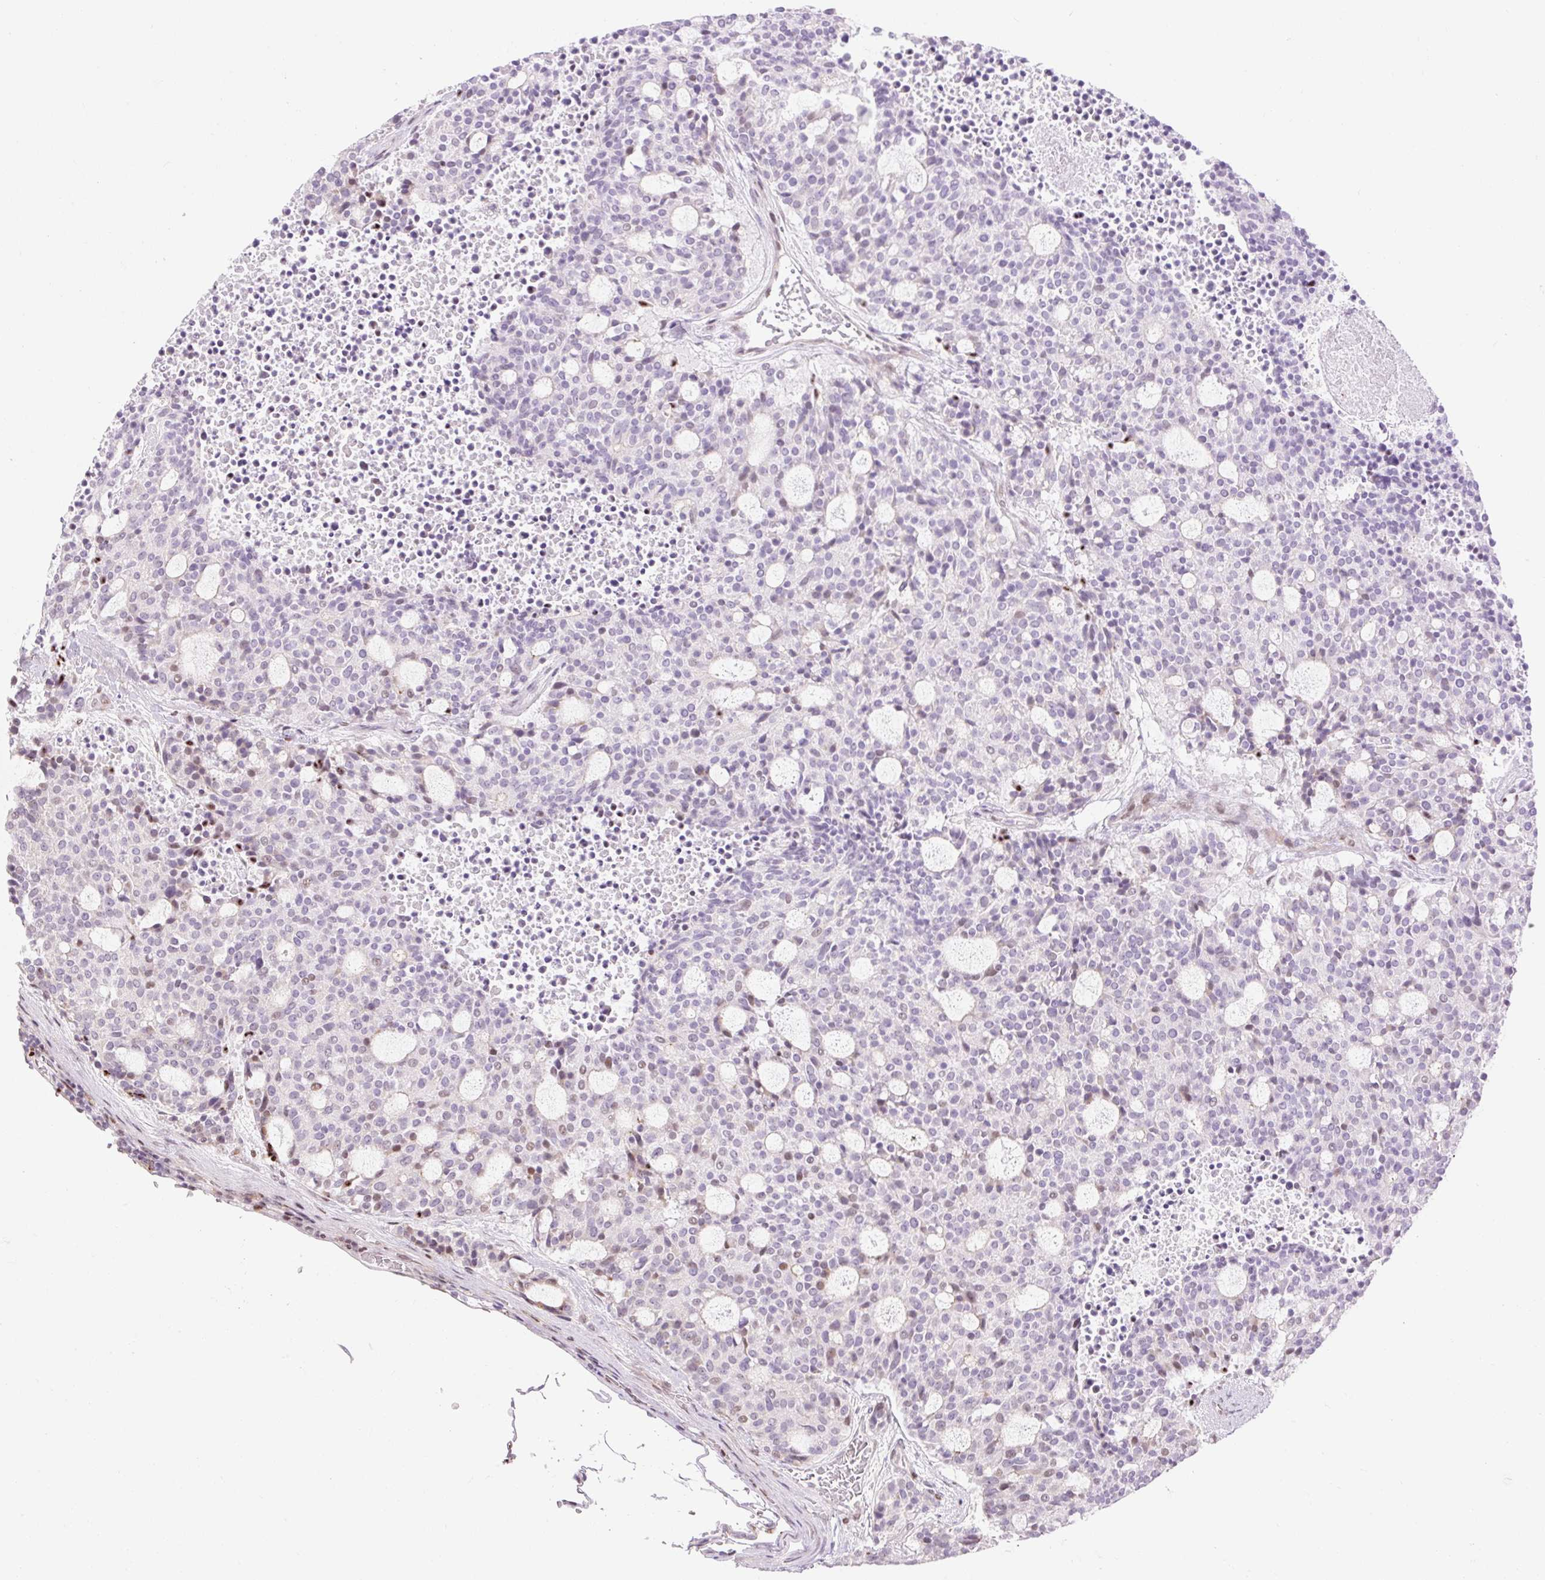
{"staining": {"intensity": "weak", "quantity": "<25%", "location": "nuclear"}, "tissue": "carcinoid", "cell_type": "Tumor cells", "image_type": "cancer", "snomed": [{"axis": "morphology", "description": "Carcinoid, malignant, NOS"}, {"axis": "topography", "description": "Pancreas"}], "caption": "DAB (3,3'-diaminobenzidine) immunohistochemical staining of human carcinoid demonstrates no significant positivity in tumor cells.", "gene": "RIPPLY3", "patient": {"sex": "female", "age": 54}}